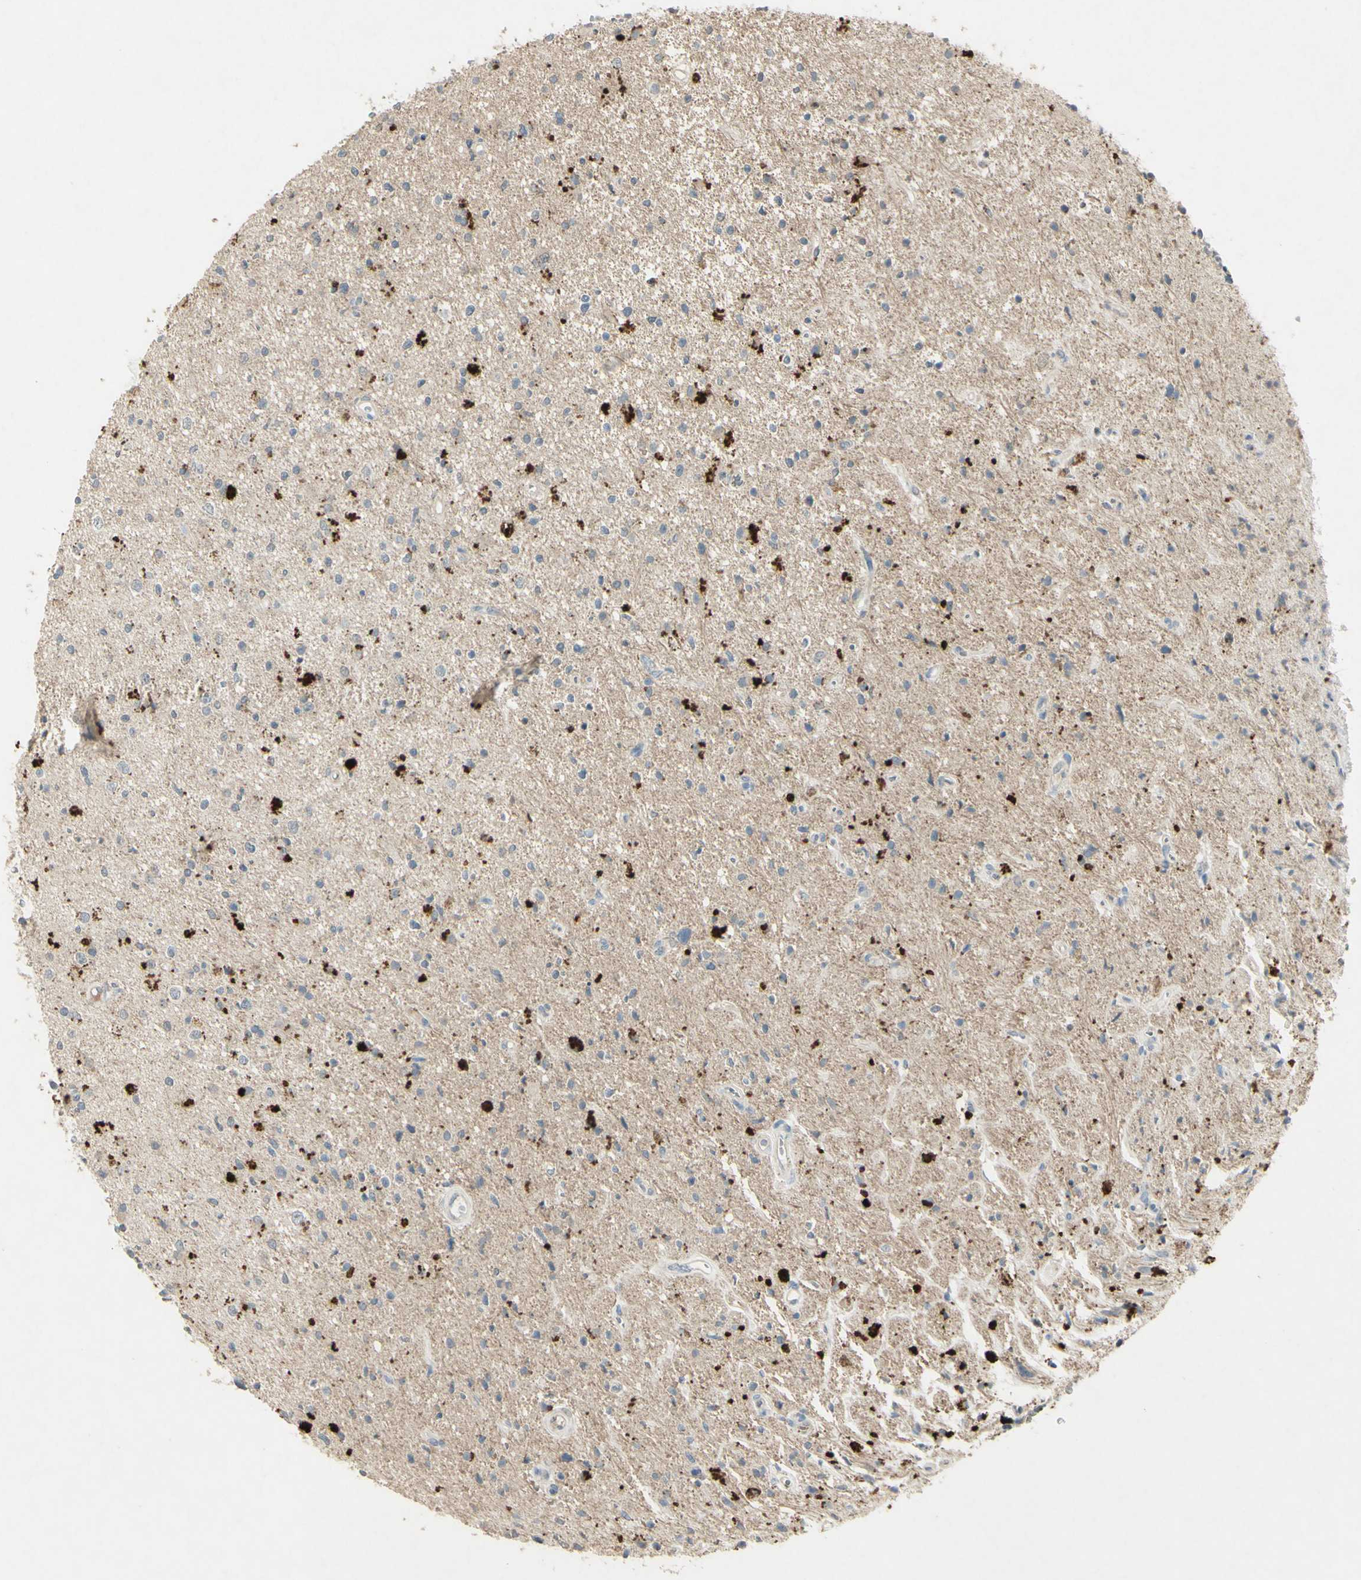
{"staining": {"intensity": "weak", "quantity": "25%-75%", "location": "cytoplasmic/membranous"}, "tissue": "glioma", "cell_type": "Tumor cells", "image_type": "cancer", "snomed": [{"axis": "morphology", "description": "Glioma, malignant, High grade"}, {"axis": "topography", "description": "Brain"}], "caption": "Approximately 25%-75% of tumor cells in human malignant glioma (high-grade) demonstrate weak cytoplasmic/membranous protein staining as visualized by brown immunohistochemical staining.", "gene": "TIMM21", "patient": {"sex": "male", "age": 33}}